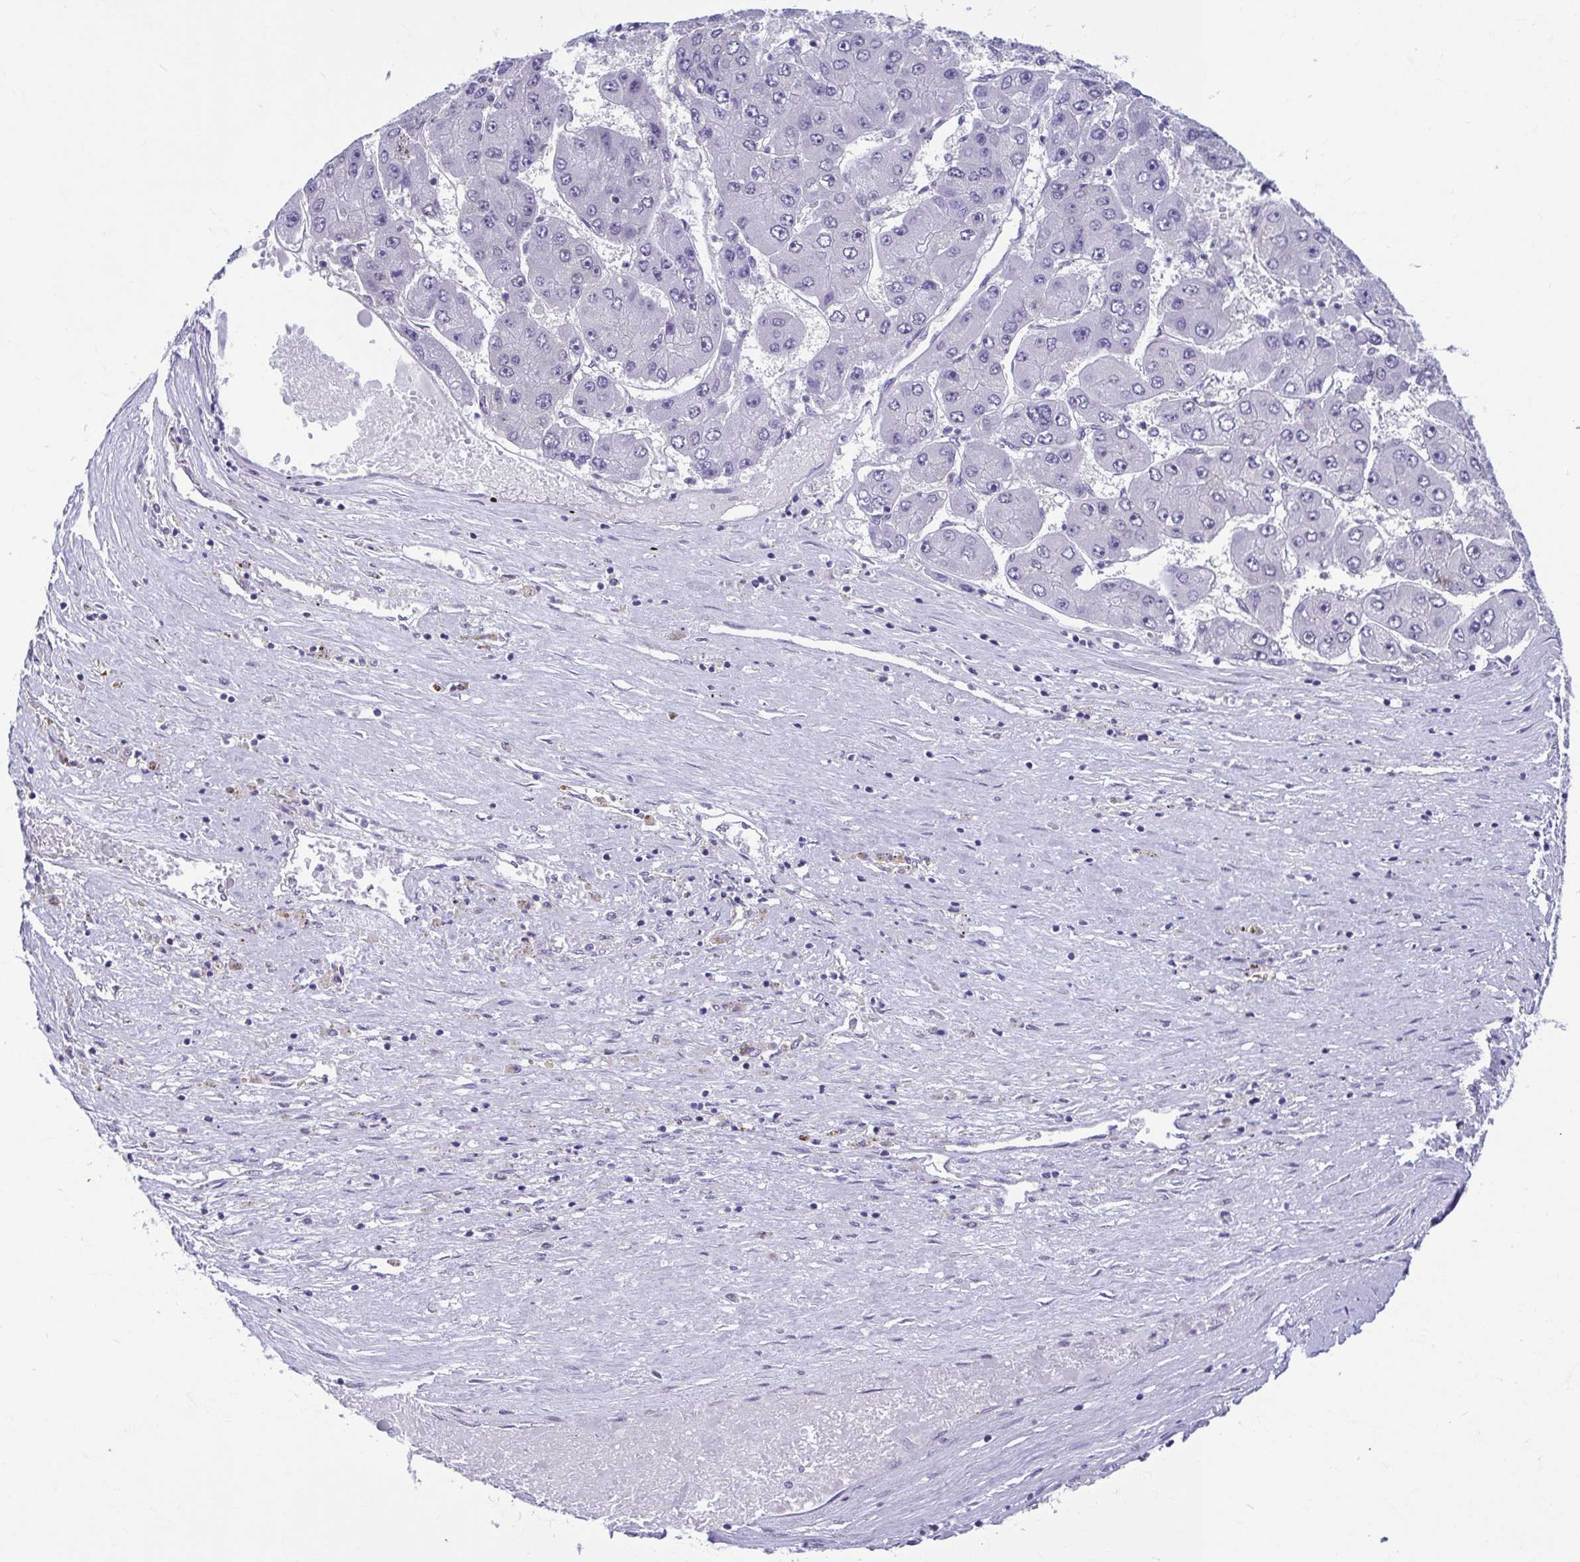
{"staining": {"intensity": "negative", "quantity": "none", "location": "none"}, "tissue": "liver cancer", "cell_type": "Tumor cells", "image_type": "cancer", "snomed": [{"axis": "morphology", "description": "Carcinoma, Hepatocellular, NOS"}, {"axis": "topography", "description": "Liver"}], "caption": "This photomicrograph is of liver cancer (hepatocellular carcinoma) stained with immunohistochemistry (IHC) to label a protein in brown with the nuclei are counter-stained blue. There is no positivity in tumor cells. The staining was performed using DAB to visualize the protein expression in brown, while the nuclei were stained in blue with hematoxylin (Magnification: 20x).", "gene": "TMEM108", "patient": {"sex": "female", "age": 61}}